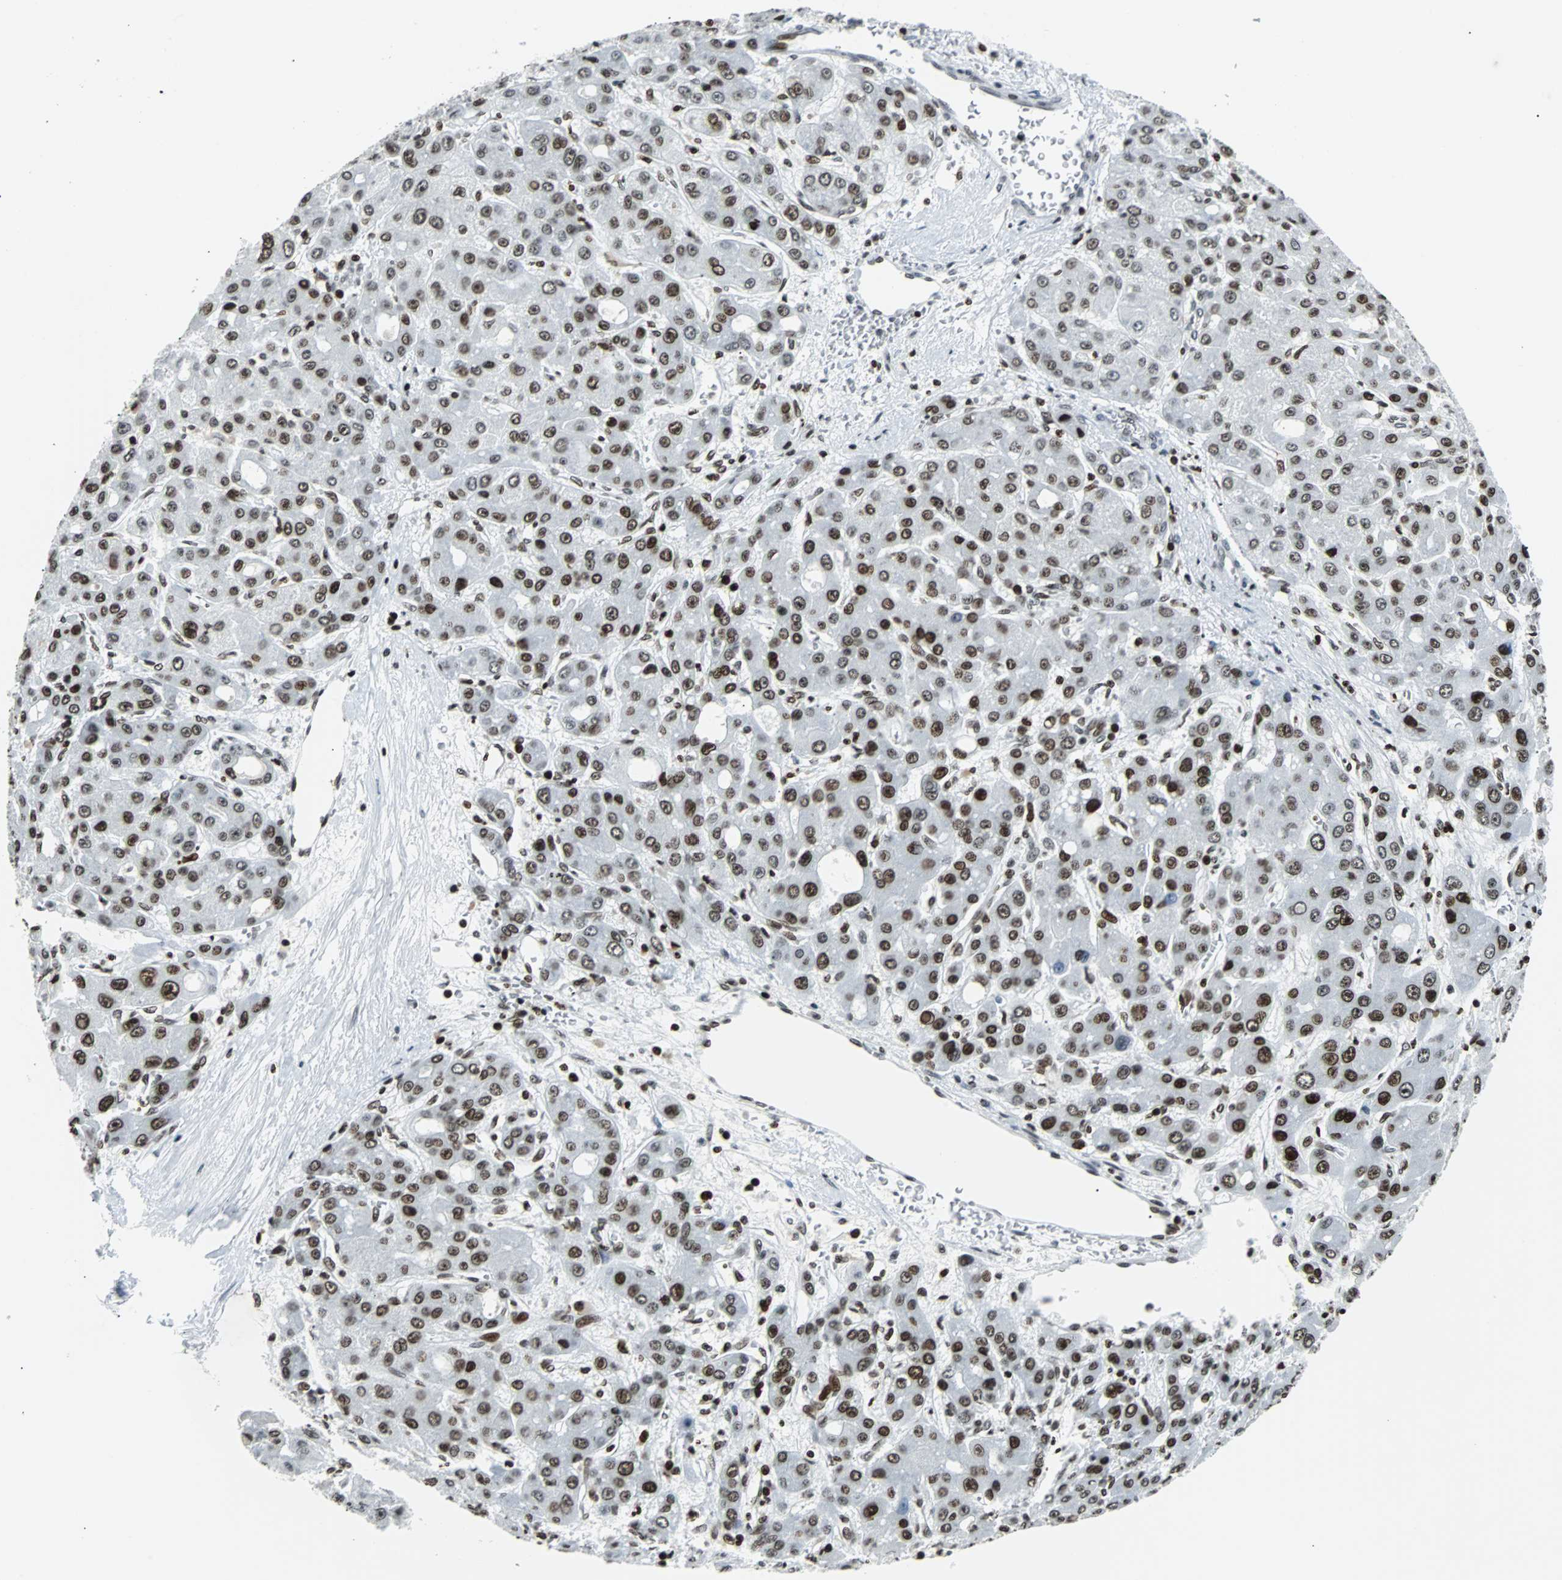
{"staining": {"intensity": "moderate", "quantity": "25%-75%", "location": "nuclear"}, "tissue": "liver cancer", "cell_type": "Tumor cells", "image_type": "cancer", "snomed": [{"axis": "morphology", "description": "Carcinoma, Hepatocellular, NOS"}, {"axis": "topography", "description": "Liver"}], "caption": "The histopathology image demonstrates staining of liver hepatocellular carcinoma, revealing moderate nuclear protein positivity (brown color) within tumor cells.", "gene": "ZNF131", "patient": {"sex": "male", "age": 55}}